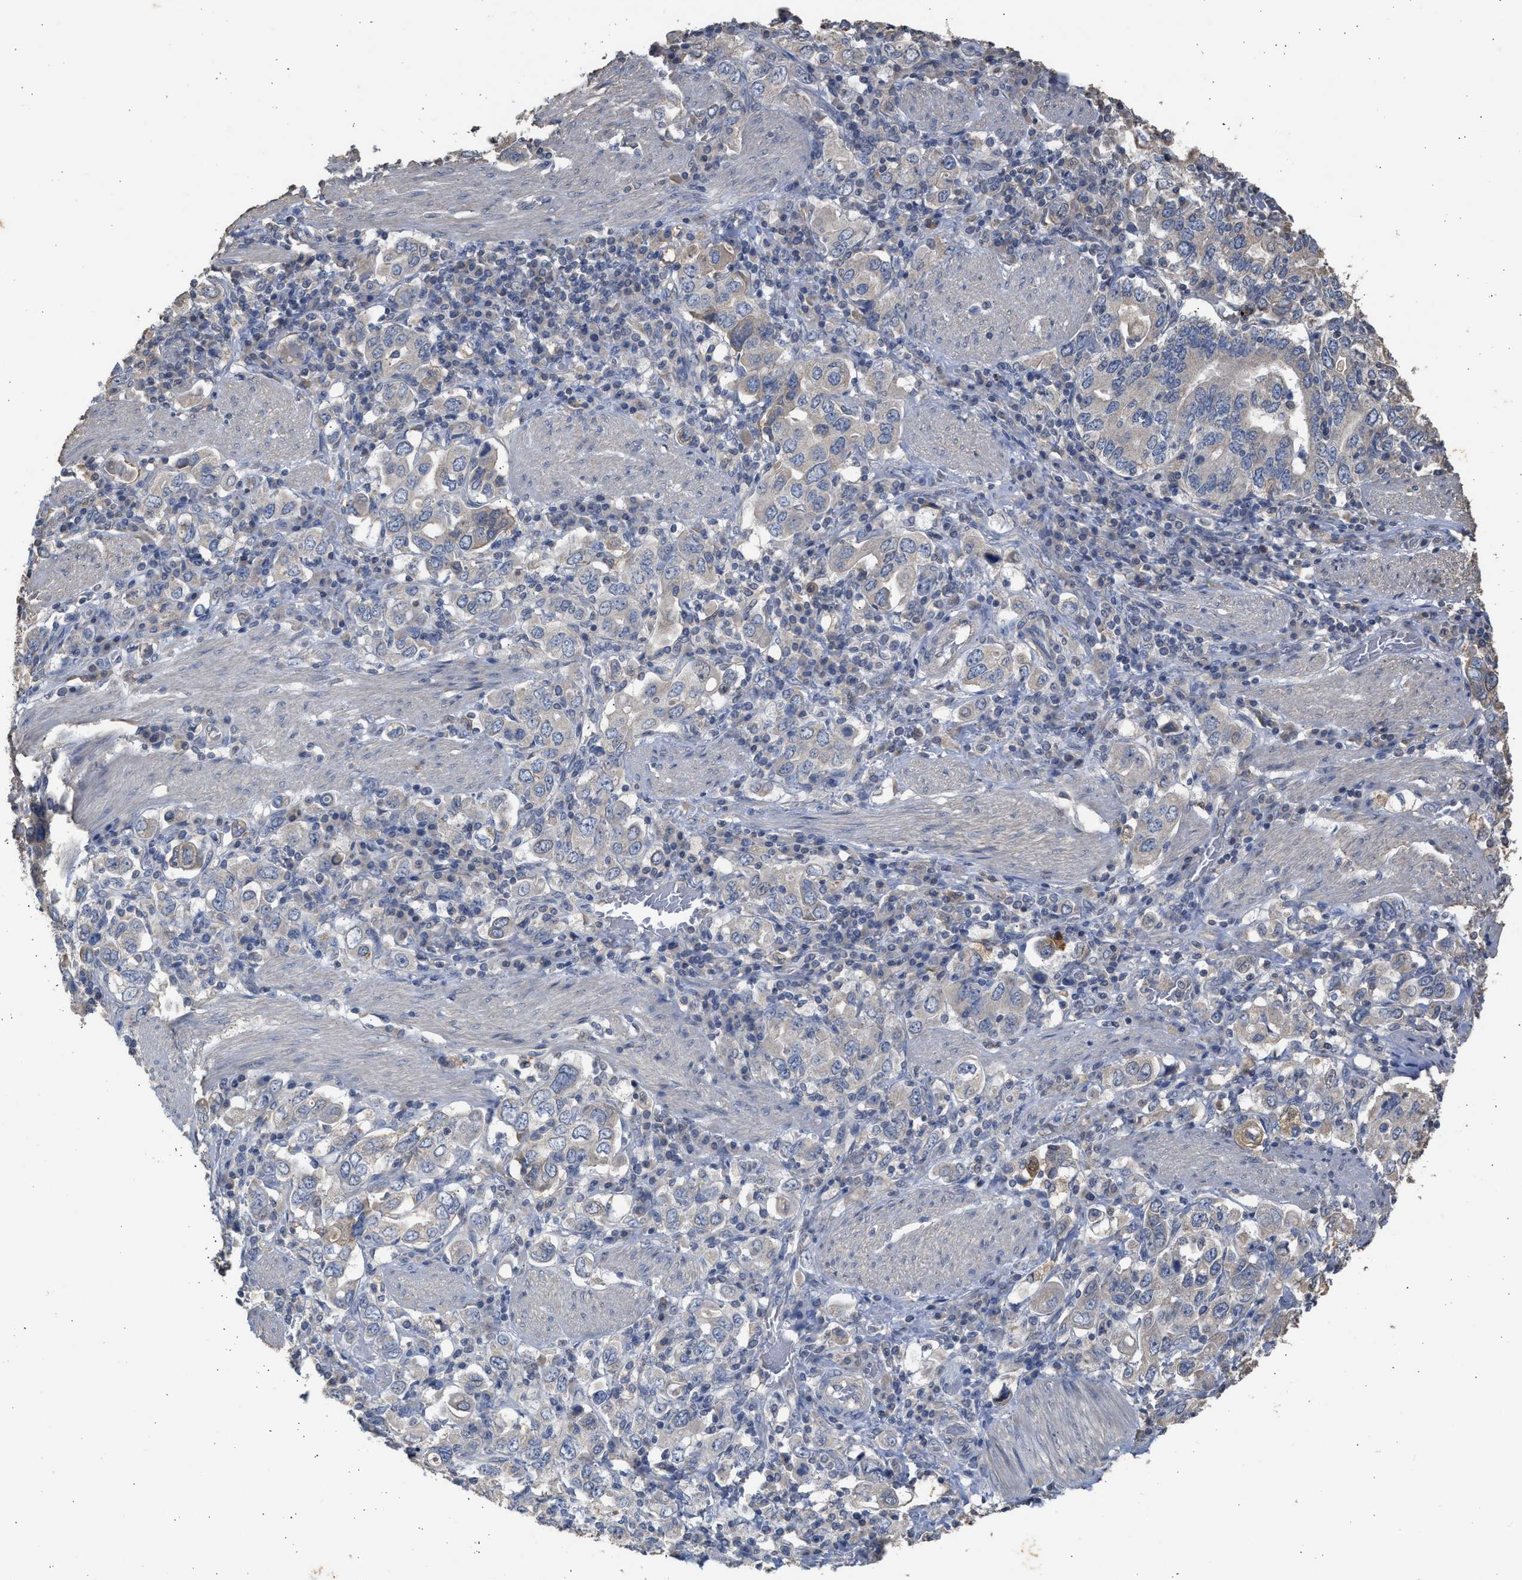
{"staining": {"intensity": "weak", "quantity": "<25%", "location": "cytoplasmic/membranous"}, "tissue": "stomach cancer", "cell_type": "Tumor cells", "image_type": "cancer", "snomed": [{"axis": "morphology", "description": "Adenocarcinoma, NOS"}, {"axis": "topography", "description": "Stomach, upper"}], "caption": "A high-resolution histopathology image shows IHC staining of stomach cancer, which reveals no significant positivity in tumor cells. The staining was performed using DAB to visualize the protein expression in brown, while the nuclei were stained in blue with hematoxylin (Magnification: 20x).", "gene": "SULT2A1", "patient": {"sex": "male", "age": 62}}